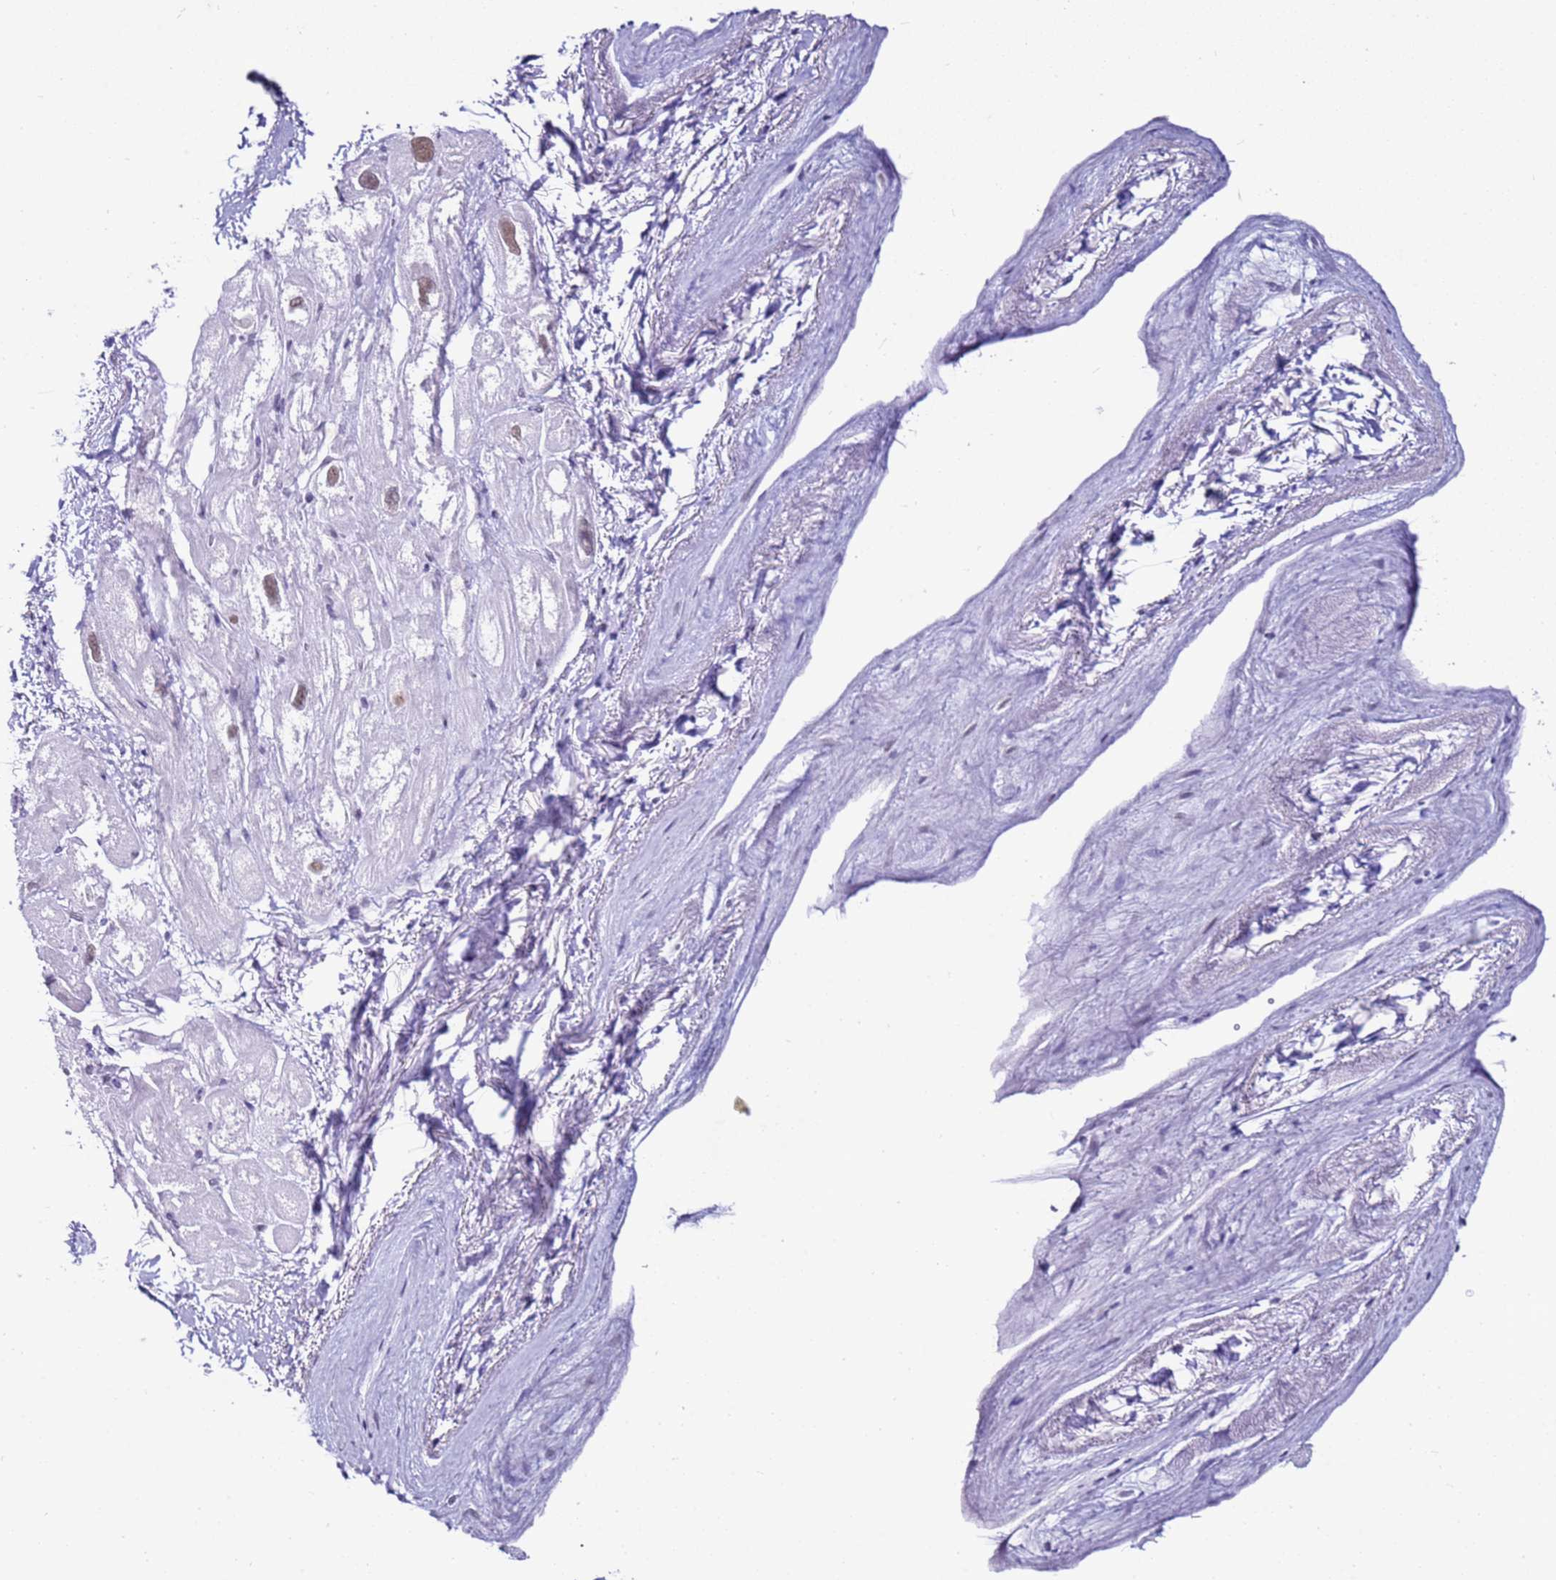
{"staining": {"intensity": "negative", "quantity": "none", "location": "none"}, "tissue": "heart muscle", "cell_type": "Cardiomyocytes", "image_type": "normal", "snomed": [{"axis": "morphology", "description": "Normal tissue, NOS"}, {"axis": "topography", "description": "Heart"}], "caption": "This is an immunohistochemistry photomicrograph of unremarkable heart muscle. There is no expression in cardiomyocytes.", "gene": "DHX15", "patient": {"sex": "male", "age": 50}}